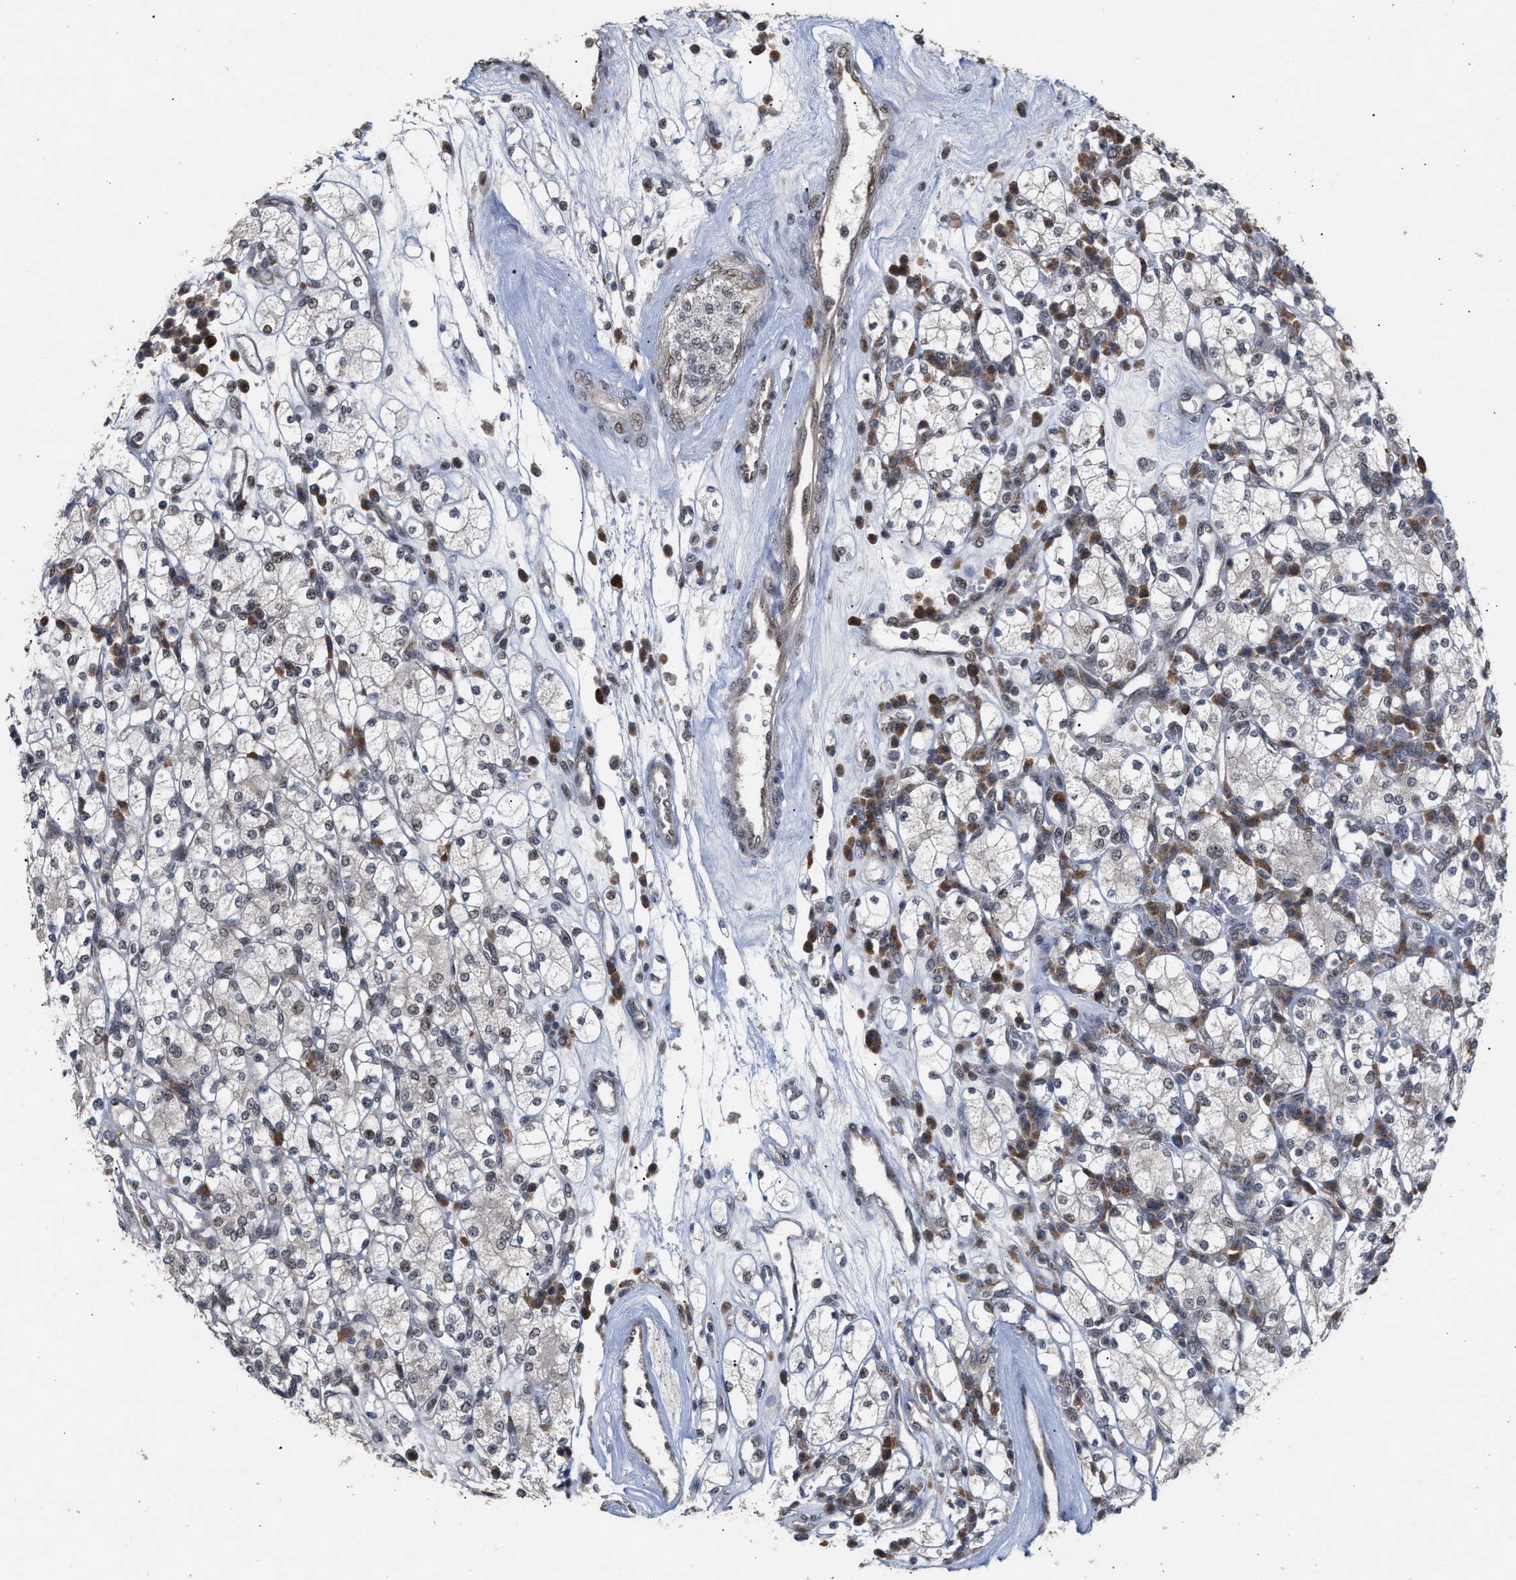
{"staining": {"intensity": "weak", "quantity": "<25%", "location": "nuclear"}, "tissue": "renal cancer", "cell_type": "Tumor cells", "image_type": "cancer", "snomed": [{"axis": "morphology", "description": "Adenocarcinoma, NOS"}, {"axis": "topography", "description": "Kidney"}], "caption": "Human renal cancer (adenocarcinoma) stained for a protein using immunohistochemistry demonstrates no expression in tumor cells.", "gene": "MKNK2", "patient": {"sex": "male", "age": 77}}